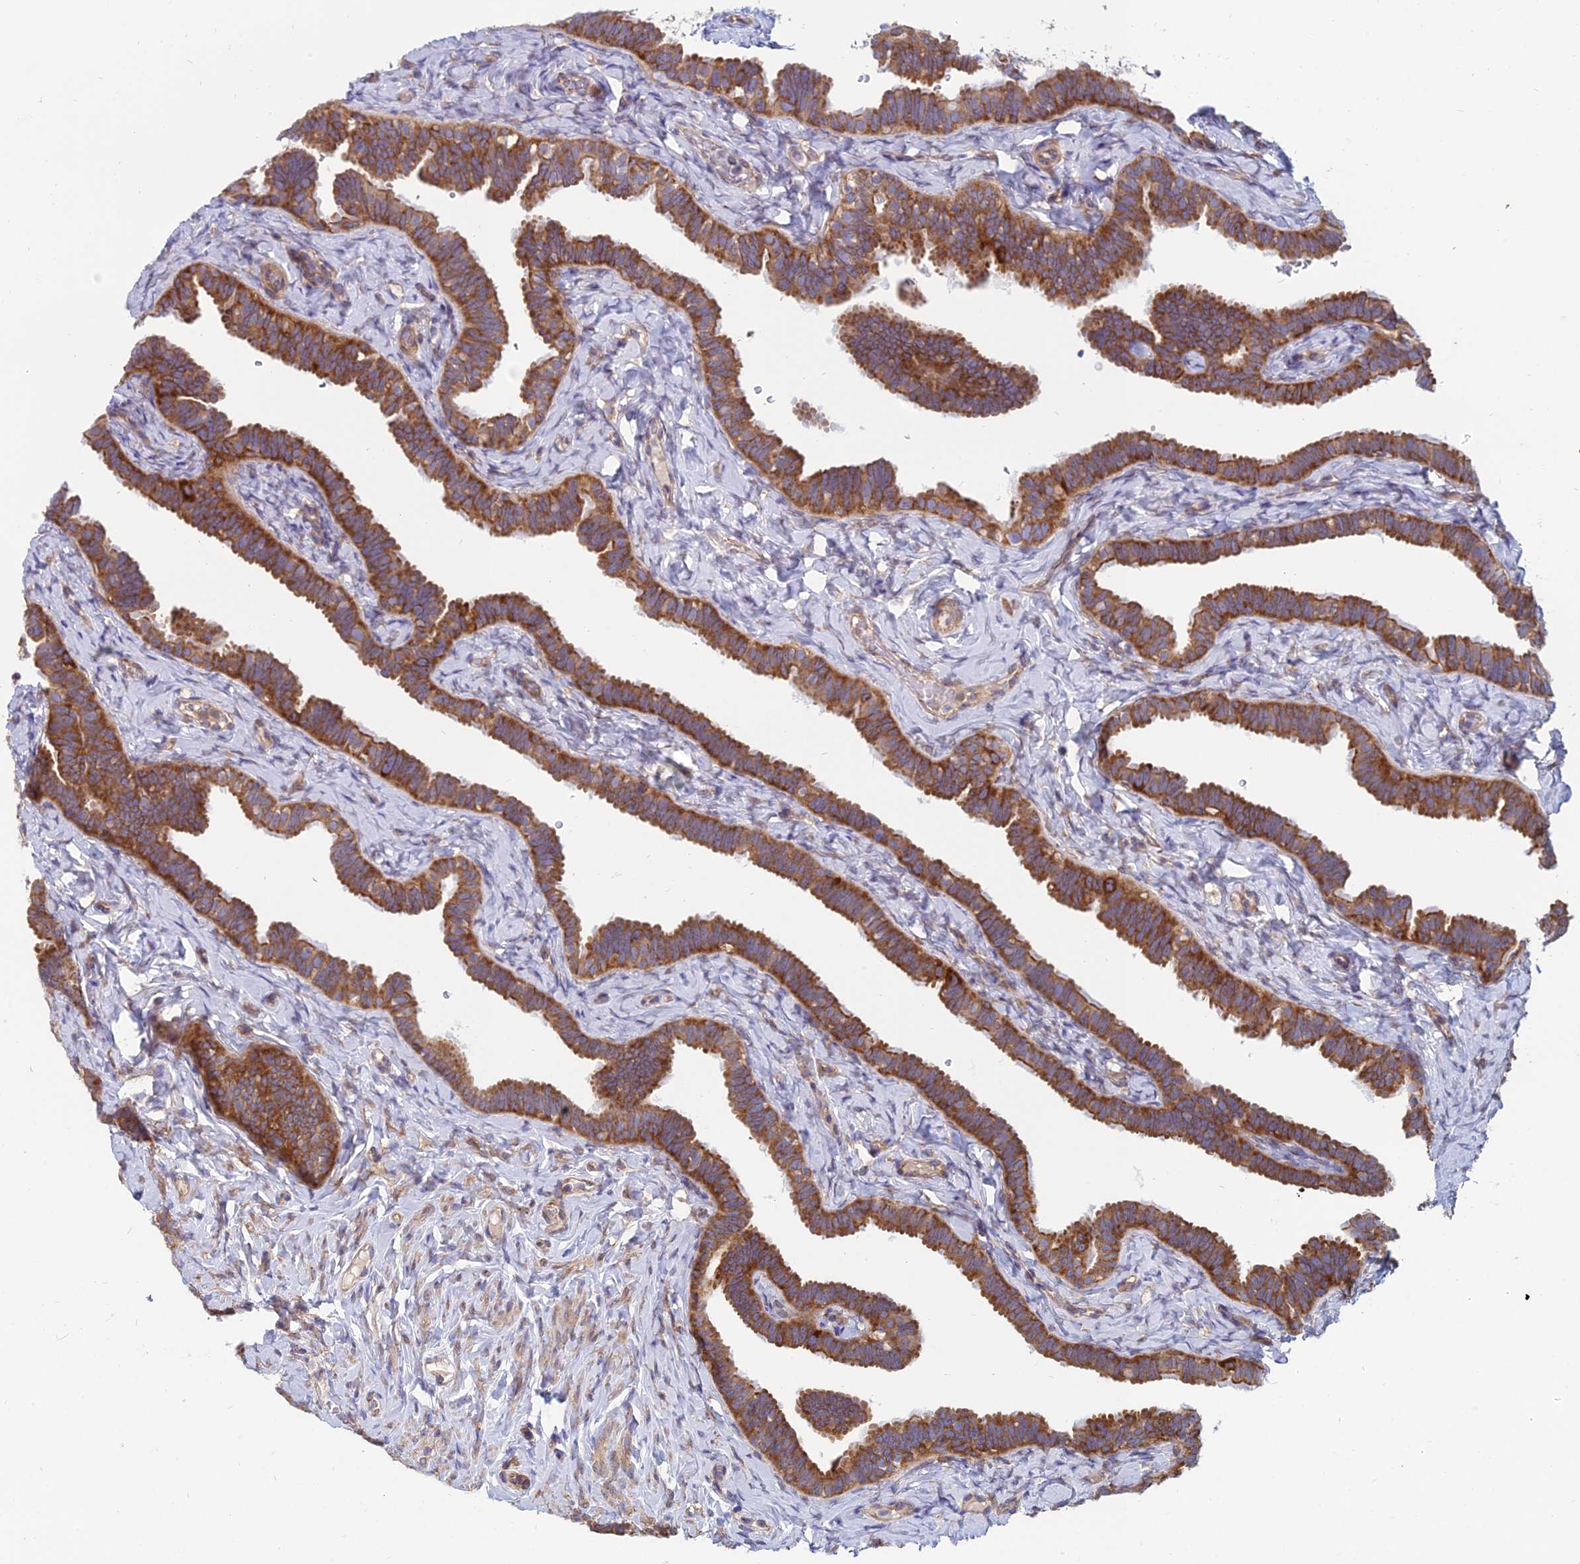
{"staining": {"intensity": "strong", "quantity": ">75%", "location": "cytoplasmic/membranous"}, "tissue": "fallopian tube", "cell_type": "Glandular cells", "image_type": "normal", "snomed": [{"axis": "morphology", "description": "Normal tissue, NOS"}, {"axis": "topography", "description": "Fallopian tube"}], "caption": "Fallopian tube stained with DAB (3,3'-diaminobenzidine) IHC reveals high levels of strong cytoplasmic/membranous positivity in approximately >75% of glandular cells. The protein of interest is shown in brown color, while the nuclei are stained blue.", "gene": "TXLNA", "patient": {"sex": "female", "age": 65}}